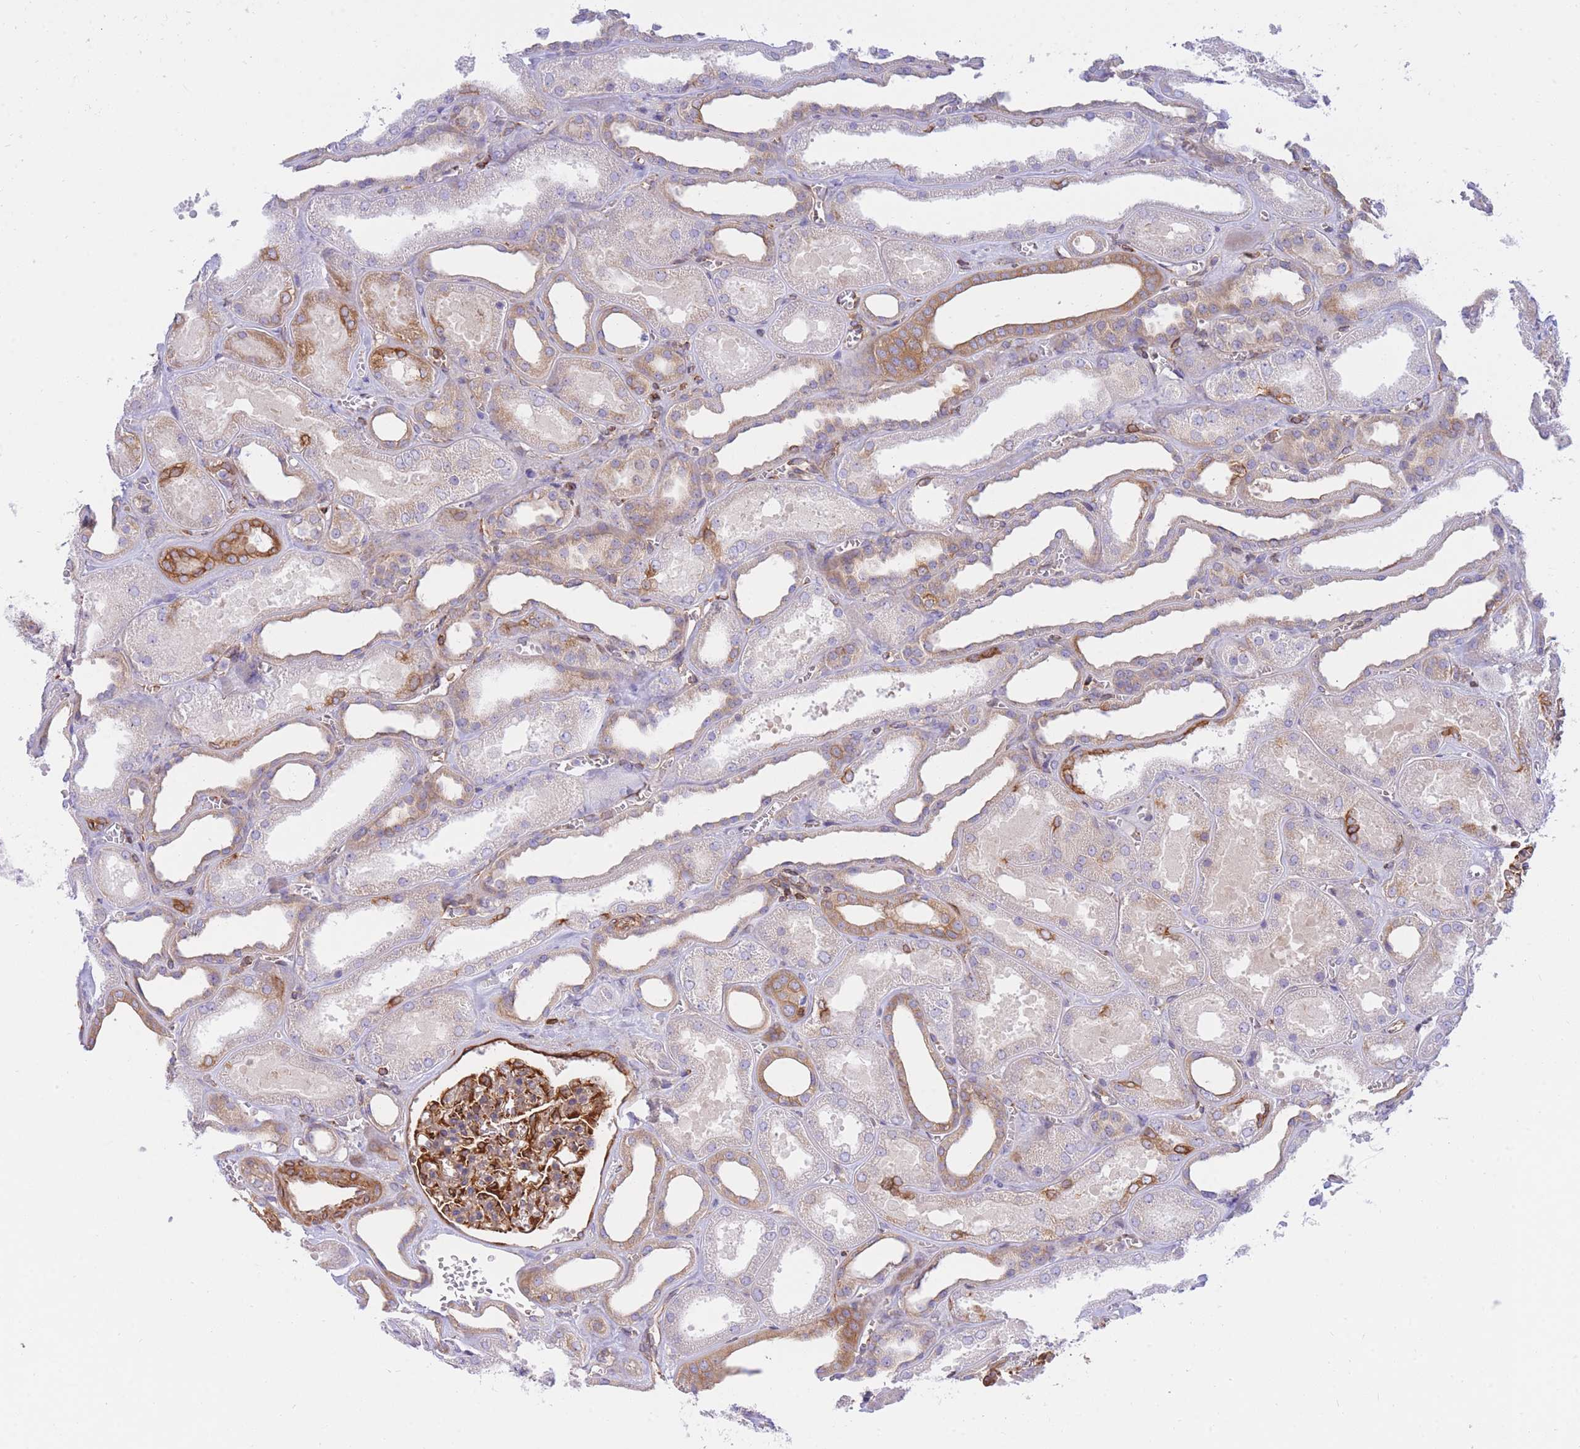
{"staining": {"intensity": "strong", "quantity": "25%-75%", "location": "cytoplasmic/membranous"}, "tissue": "kidney", "cell_type": "Cells in glomeruli", "image_type": "normal", "snomed": [{"axis": "morphology", "description": "Normal tissue, NOS"}, {"axis": "morphology", "description": "Adenocarcinoma, NOS"}, {"axis": "topography", "description": "Kidney"}], "caption": "Unremarkable kidney was stained to show a protein in brown. There is high levels of strong cytoplasmic/membranous staining in approximately 25%-75% of cells in glomeruli. (Brightfield microscopy of DAB IHC at high magnification).", "gene": "REM1", "patient": {"sex": "female", "age": 68}}